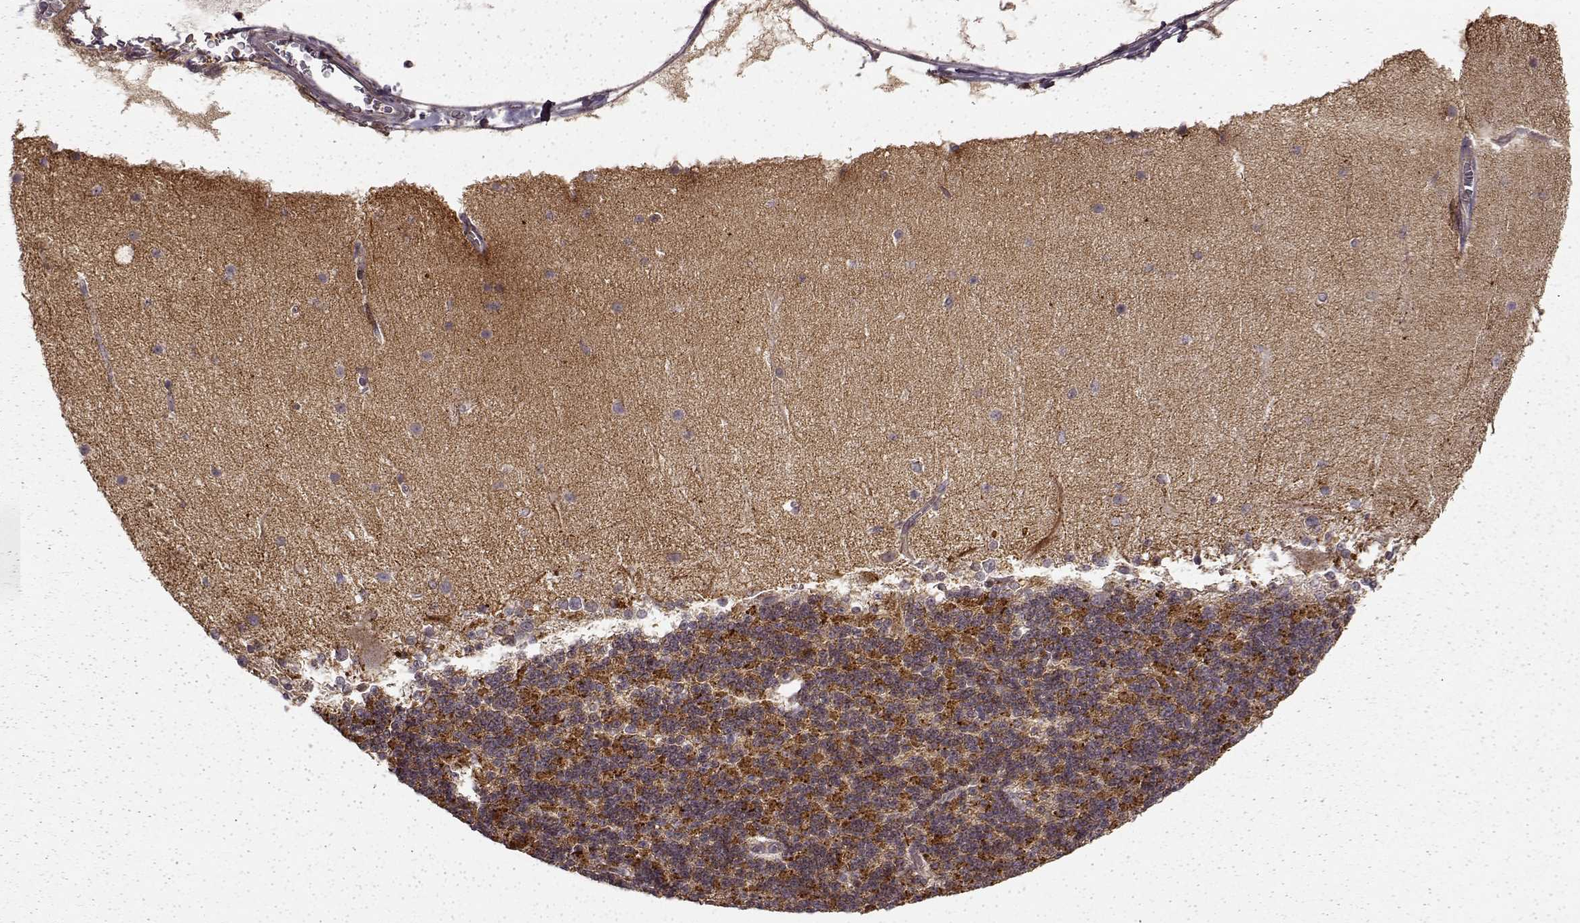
{"staining": {"intensity": "strong", "quantity": "<25%", "location": "cytoplasmic/membranous"}, "tissue": "cerebellum", "cell_type": "Cells in granular layer", "image_type": "normal", "snomed": [{"axis": "morphology", "description": "Normal tissue, NOS"}, {"axis": "topography", "description": "Cerebellum"}], "caption": "There is medium levels of strong cytoplasmic/membranous positivity in cells in granular layer of unremarkable cerebellum, as demonstrated by immunohistochemical staining (brown color).", "gene": "SLC12A9", "patient": {"sex": "female", "age": 19}}